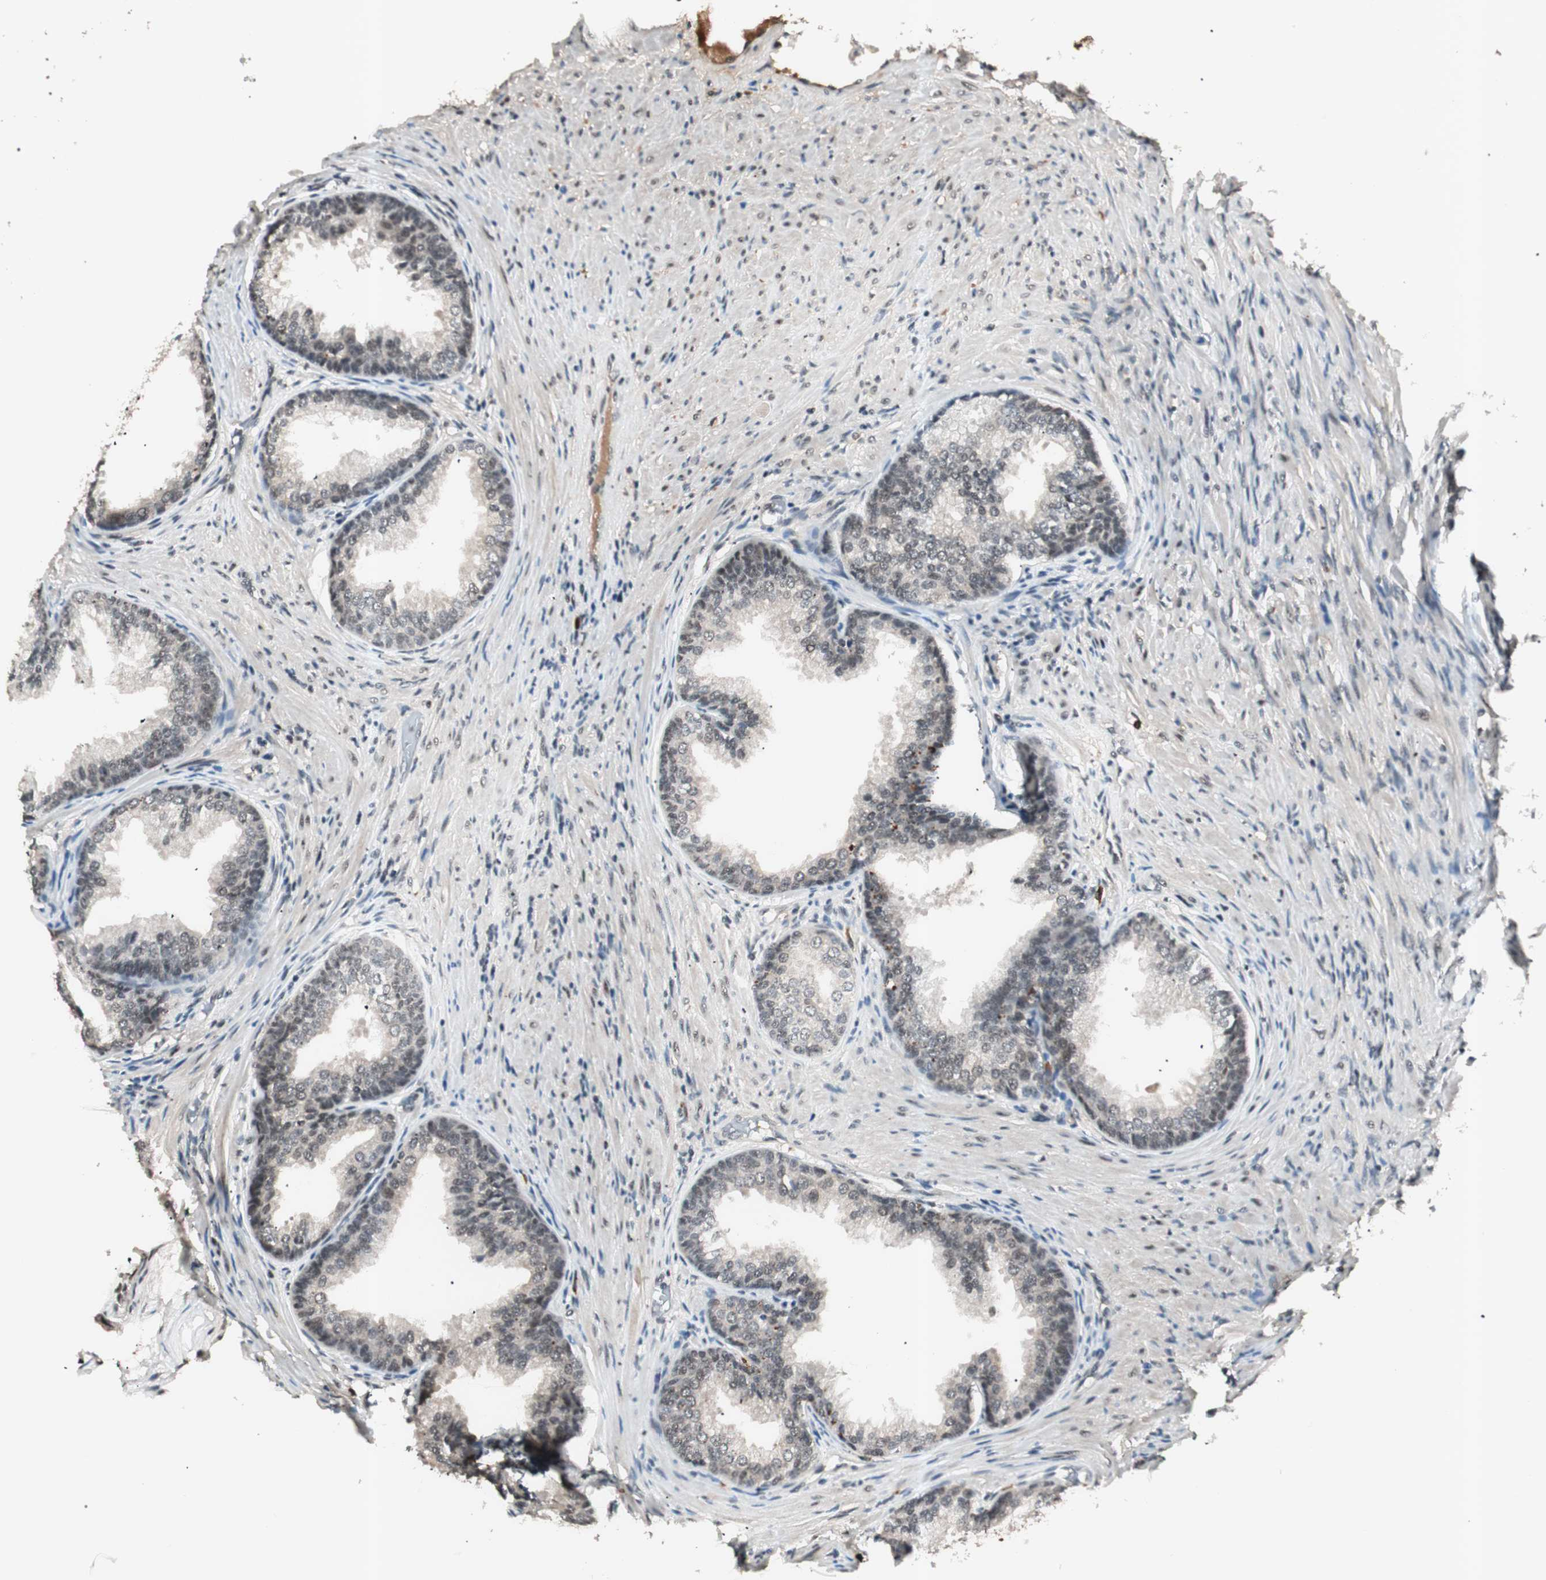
{"staining": {"intensity": "weak", "quantity": "<25%", "location": "nuclear"}, "tissue": "prostate", "cell_type": "Glandular cells", "image_type": "normal", "snomed": [{"axis": "morphology", "description": "Normal tissue, NOS"}, {"axis": "topography", "description": "Prostate"}], "caption": "Histopathology image shows no protein positivity in glandular cells of benign prostate. (Stains: DAB (3,3'-diaminobenzidine) IHC with hematoxylin counter stain, Microscopy: brightfield microscopy at high magnification).", "gene": "NFRKB", "patient": {"sex": "male", "age": 76}}